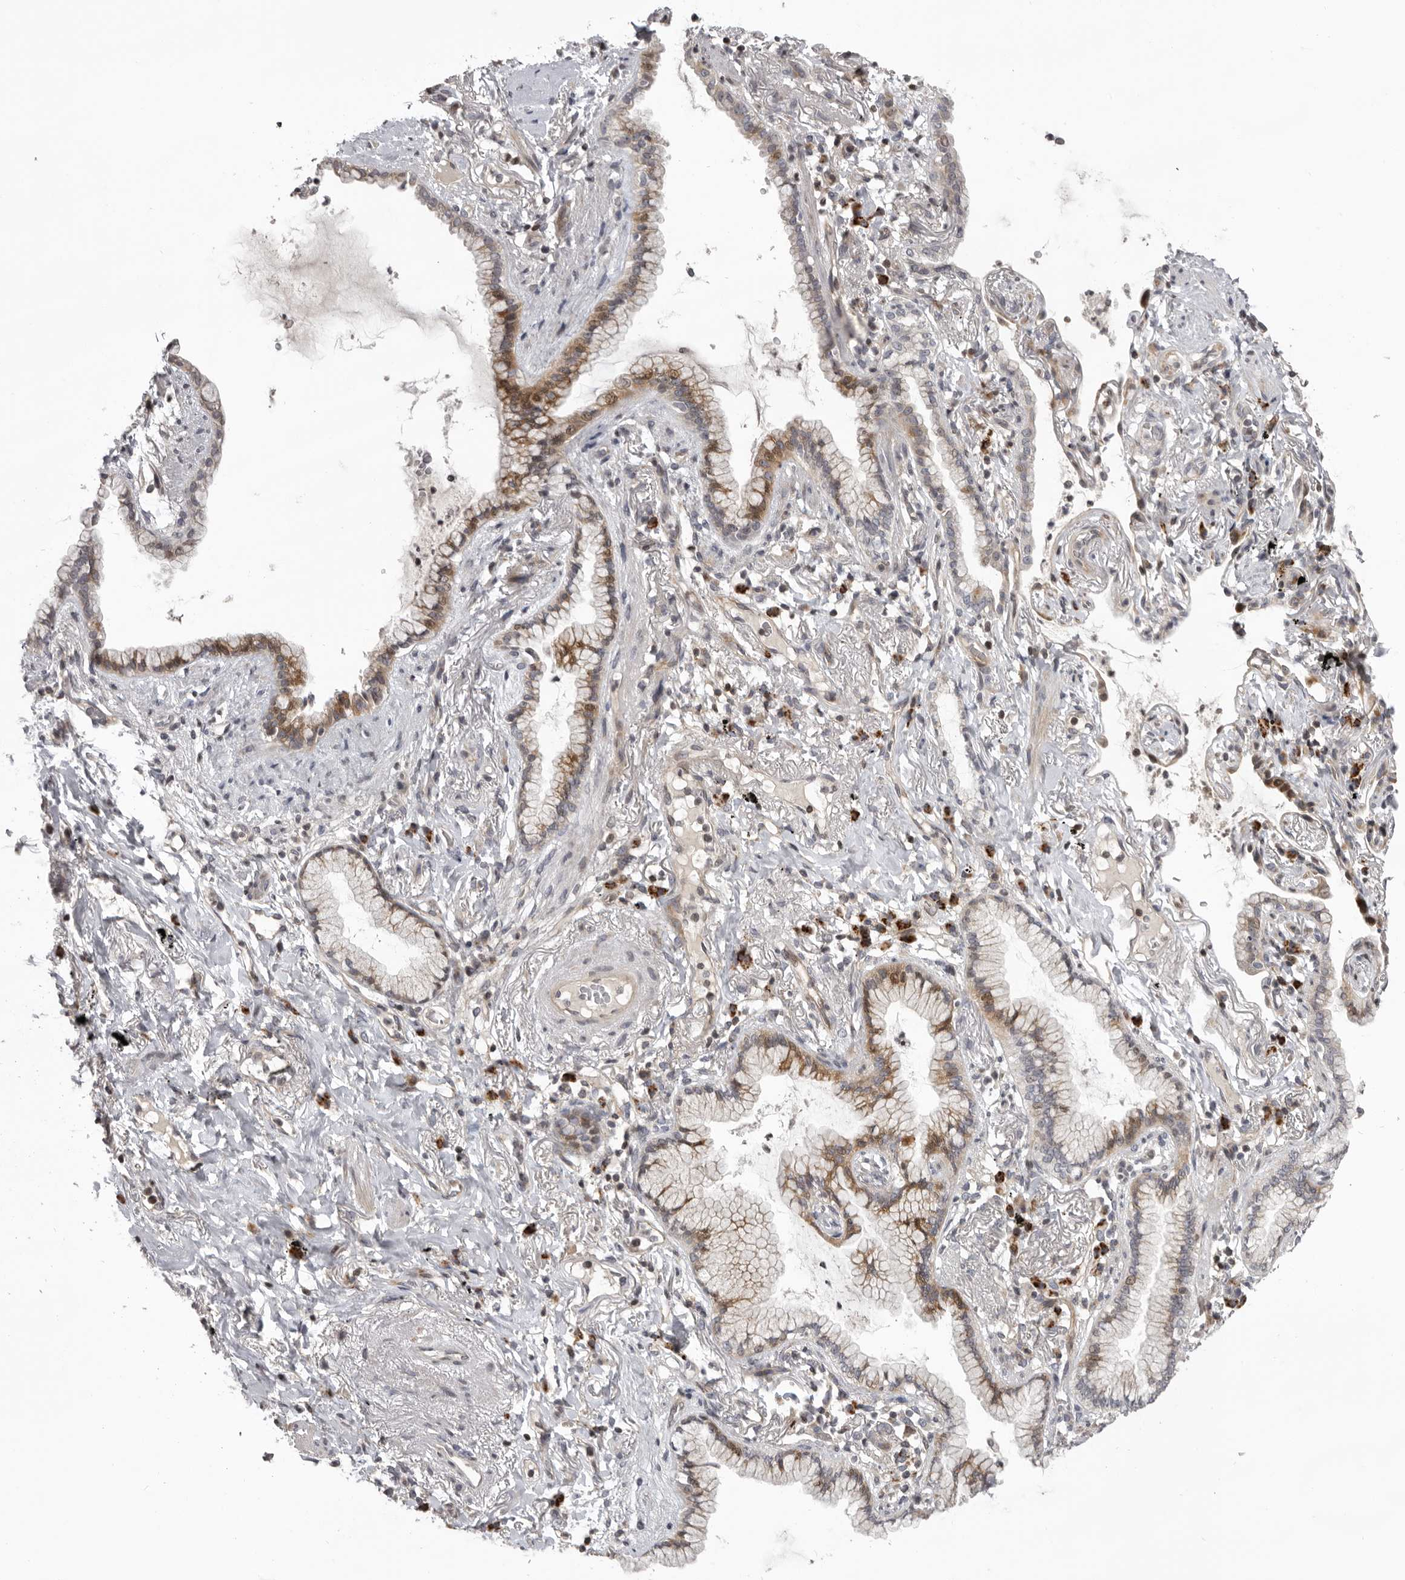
{"staining": {"intensity": "moderate", "quantity": "25%-75%", "location": "cytoplasmic/membranous,nuclear"}, "tissue": "lung cancer", "cell_type": "Tumor cells", "image_type": "cancer", "snomed": [{"axis": "morphology", "description": "Adenocarcinoma, NOS"}, {"axis": "topography", "description": "Lung"}], "caption": "A histopathology image showing moderate cytoplasmic/membranous and nuclear staining in about 25%-75% of tumor cells in lung adenocarcinoma, as visualized by brown immunohistochemical staining.", "gene": "AZIN1", "patient": {"sex": "female", "age": 70}}